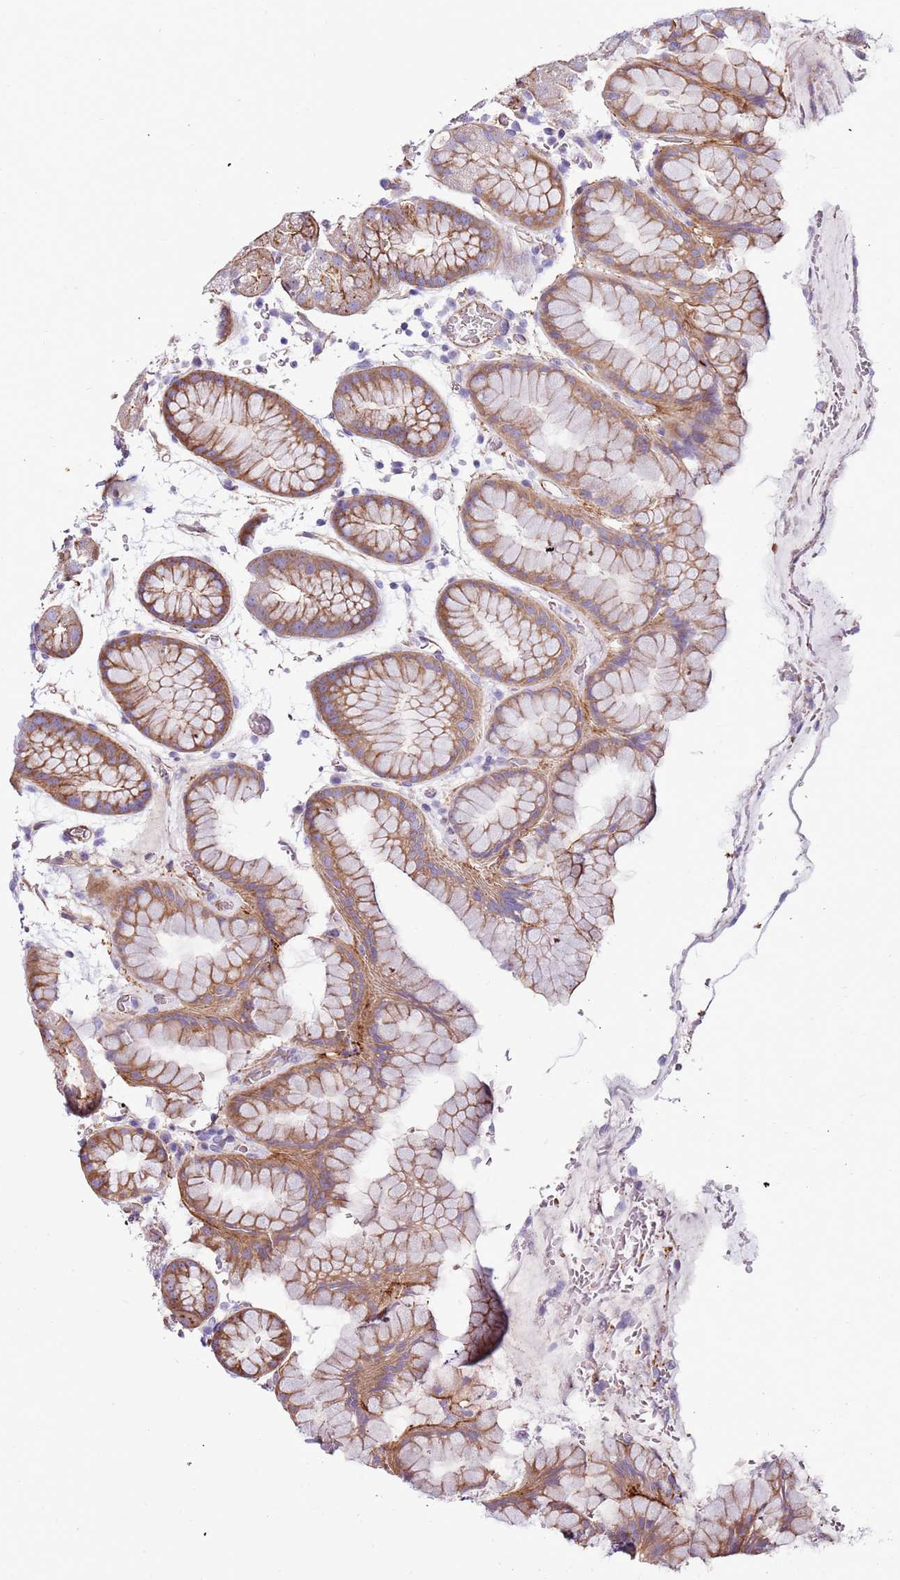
{"staining": {"intensity": "moderate", "quantity": "25%-75%", "location": "cytoplasmic/membranous"}, "tissue": "stomach", "cell_type": "Glandular cells", "image_type": "normal", "snomed": [{"axis": "morphology", "description": "Normal tissue, NOS"}, {"axis": "topography", "description": "Stomach, upper"}, {"axis": "topography", "description": "Stomach, lower"}], "caption": "The immunohistochemical stain highlights moderate cytoplasmic/membranous positivity in glandular cells of benign stomach. The staining was performed using DAB (3,3'-diaminobenzidine), with brown indicating positive protein expression. Nuclei are stained blue with hematoxylin.", "gene": "GFRAL", "patient": {"sex": "male", "age": 67}}